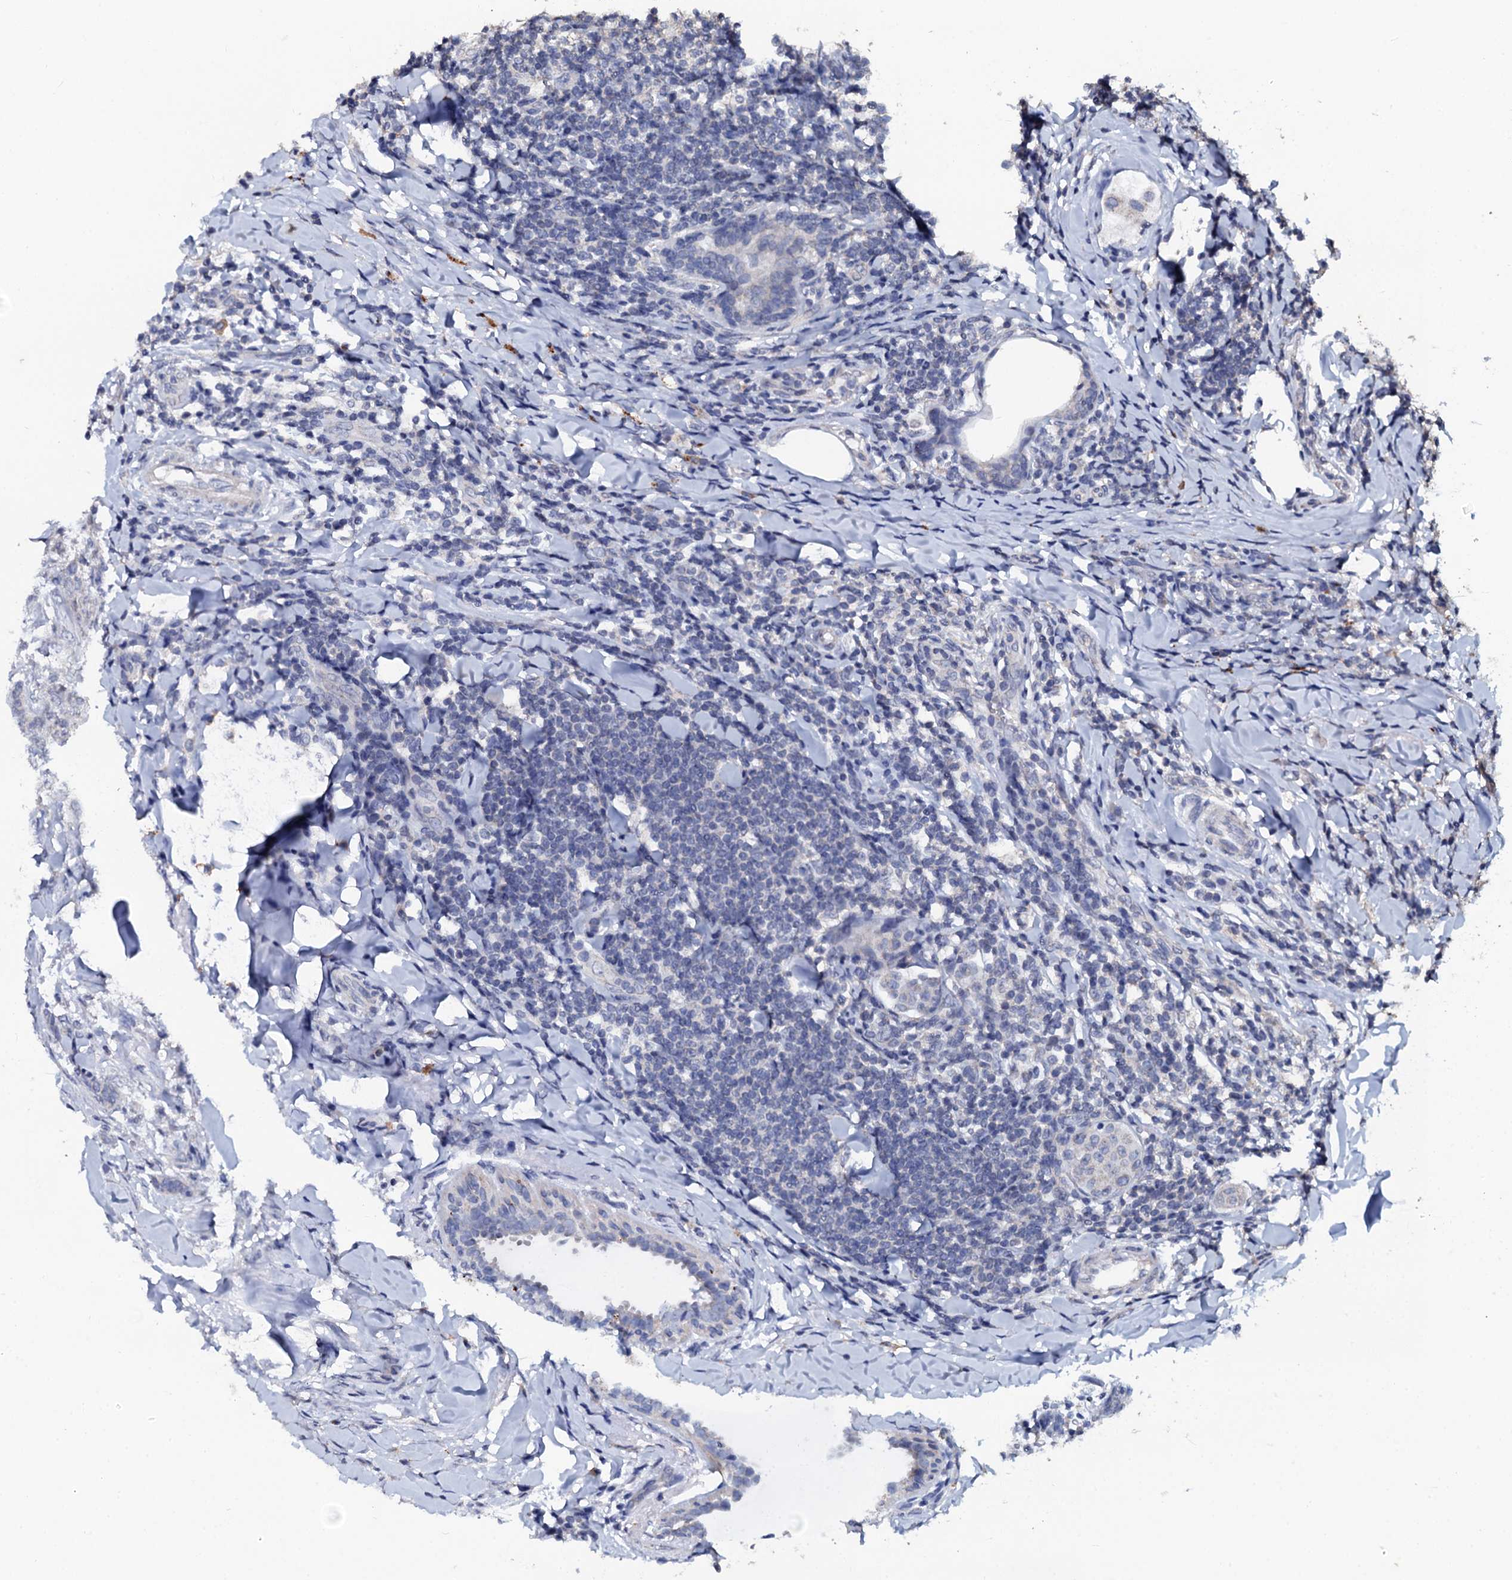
{"staining": {"intensity": "negative", "quantity": "none", "location": "none"}, "tissue": "breast cancer", "cell_type": "Tumor cells", "image_type": "cancer", "snomed": [{"axis": "morphology", "description": "Duct carcinoma"}, {"axis": "topography", "description": "Breast"}], "caption": "Human breast cancer stained for a protein using immunohistochemistry (IHC) displays no positivity in tumor cells.", "gene": "SLC37A4", "patient": {"sex": "female", "age": 40}}